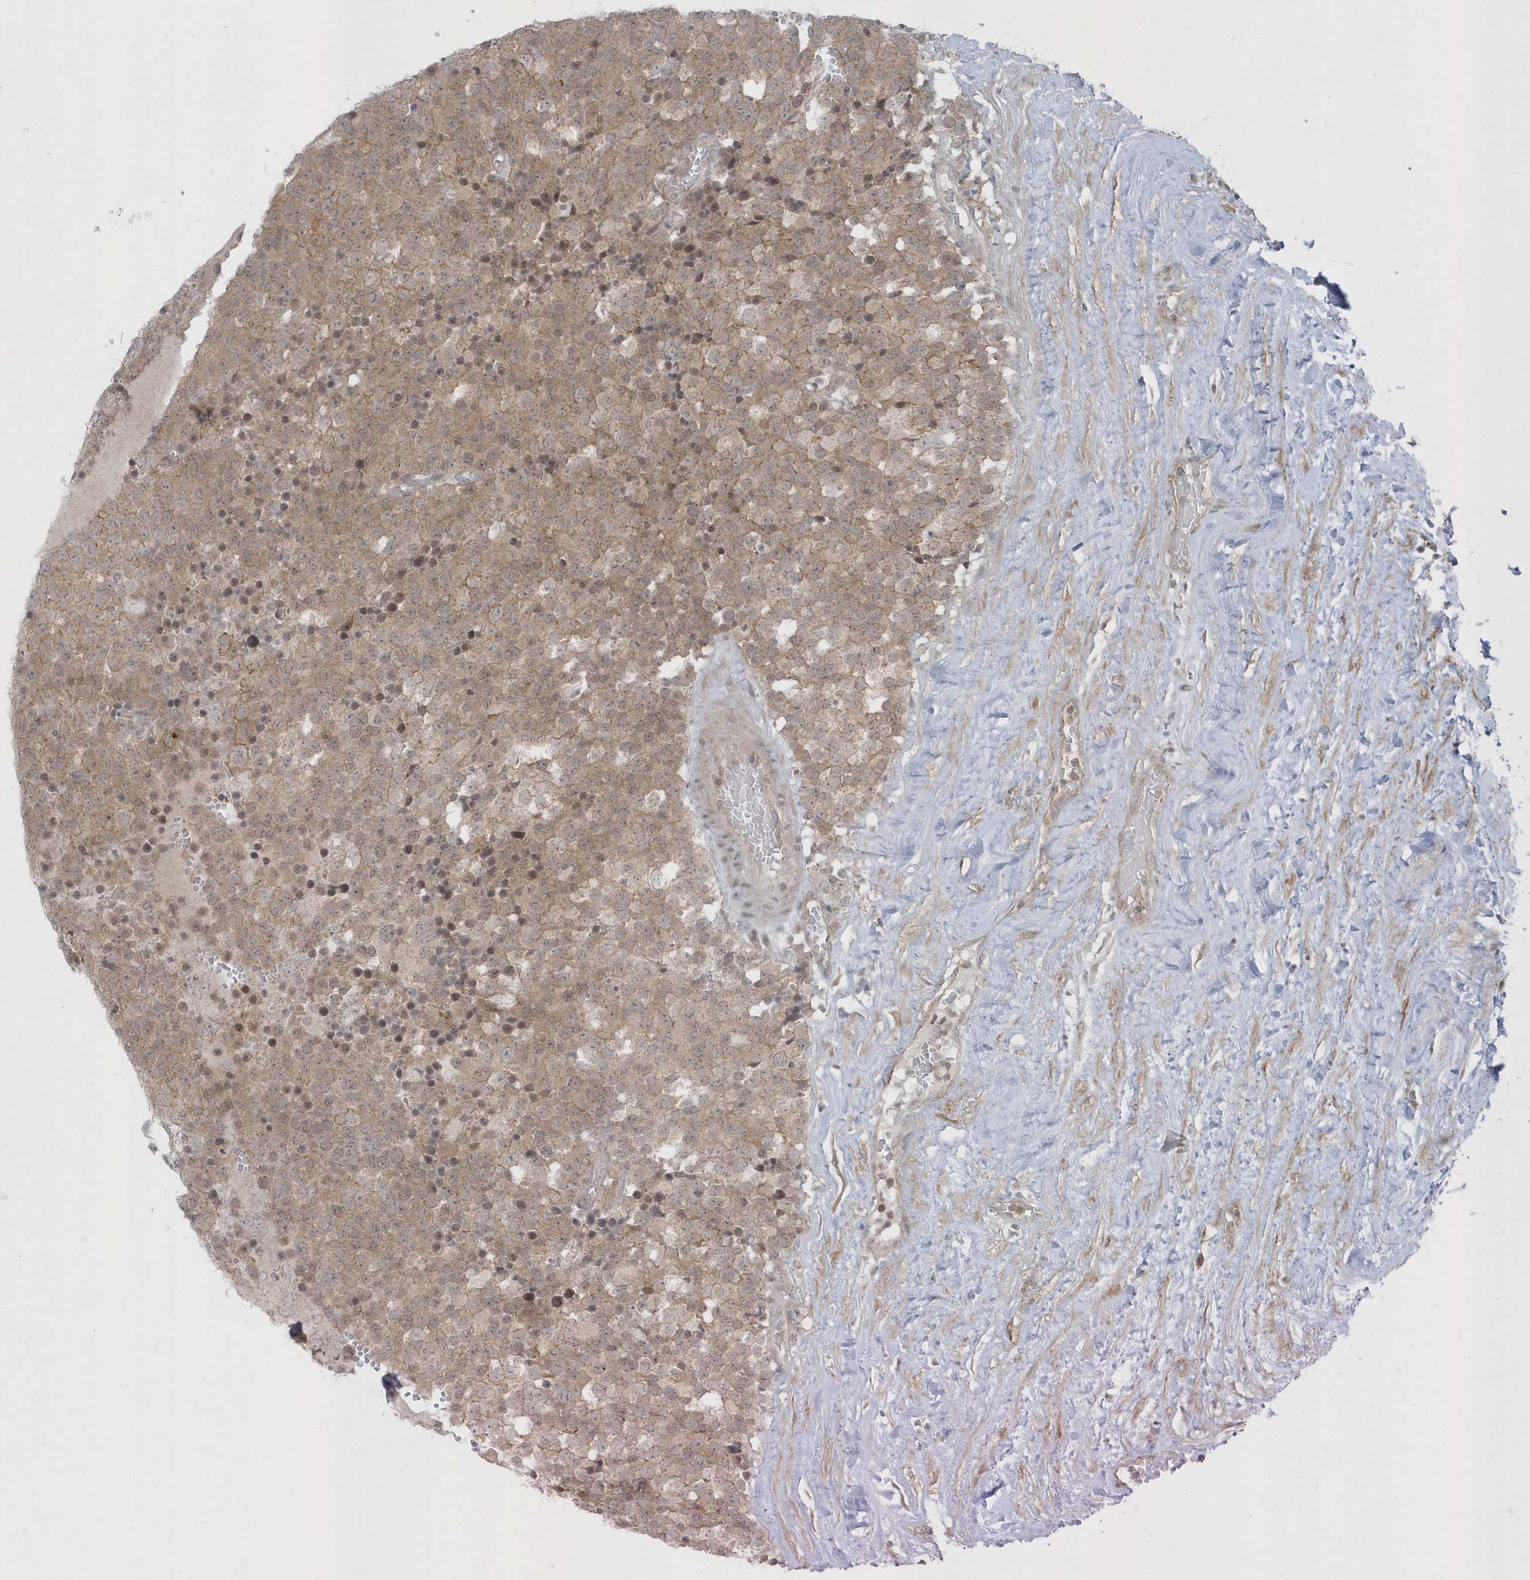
{"staining": {"intensity": "weak", "quantity": ">75%", "location": "cytoplasmic/membranous"}, "tissue": "testis cancer", "cell_type": "Tumor cells", "image_type": "cancer", "snomed": [{"axis": "morphology", "description": "Seminoma, NOS"}, {"axis": "topography", "description": "Testis"}], "caption": "About >75% of tumor cells in human testis cancer show weak cytoplasmic/membranous protein expression as visualized by brown immunohistochemical staining.", "gene": "PARD3B", "patient": {"sex": "male", "age": 71}}